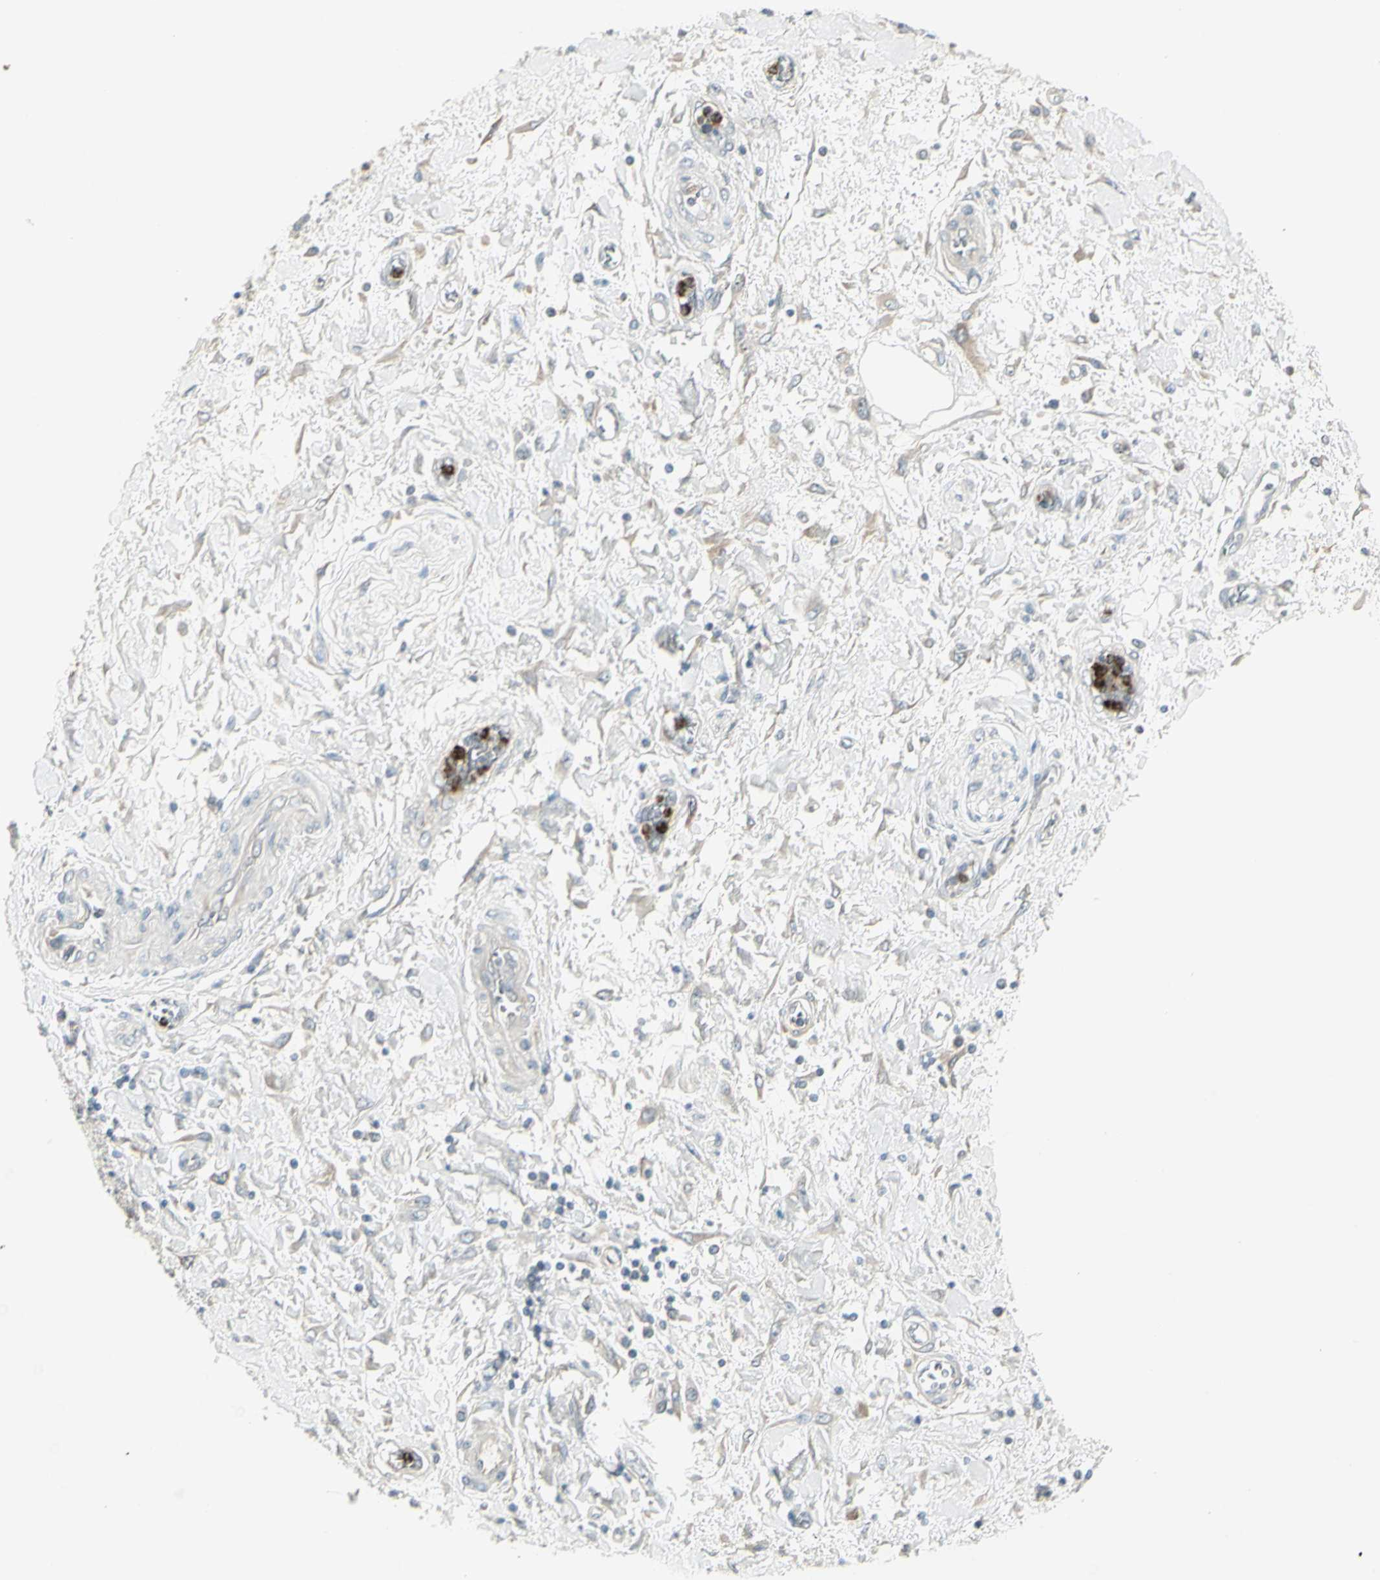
{"staining": {"intensity": "moderate", "quantity": "<25%", "location": "cytoplasmic/membranous"}, "tissue": "pancreatic cancer", "cell_type": "Tumor cells", "image_type": "cancer", "snomed": [{"axis": "morphology", "description": "Adenocarcinoma, NOS"}, {"axis": "topography", "description": "Pancreas"}], "caption": "Immunohistochemical staining of pancreatic cancer (adenocarcinoma) shows moderate cytoplasmic/membranous protein expression in about <25% of tumor cells. Ihc stains the protein of interest in brown and the nuclei are stained blue.", "gene": "CCNB2", "patient": {"sex": "female", "age": 70}}